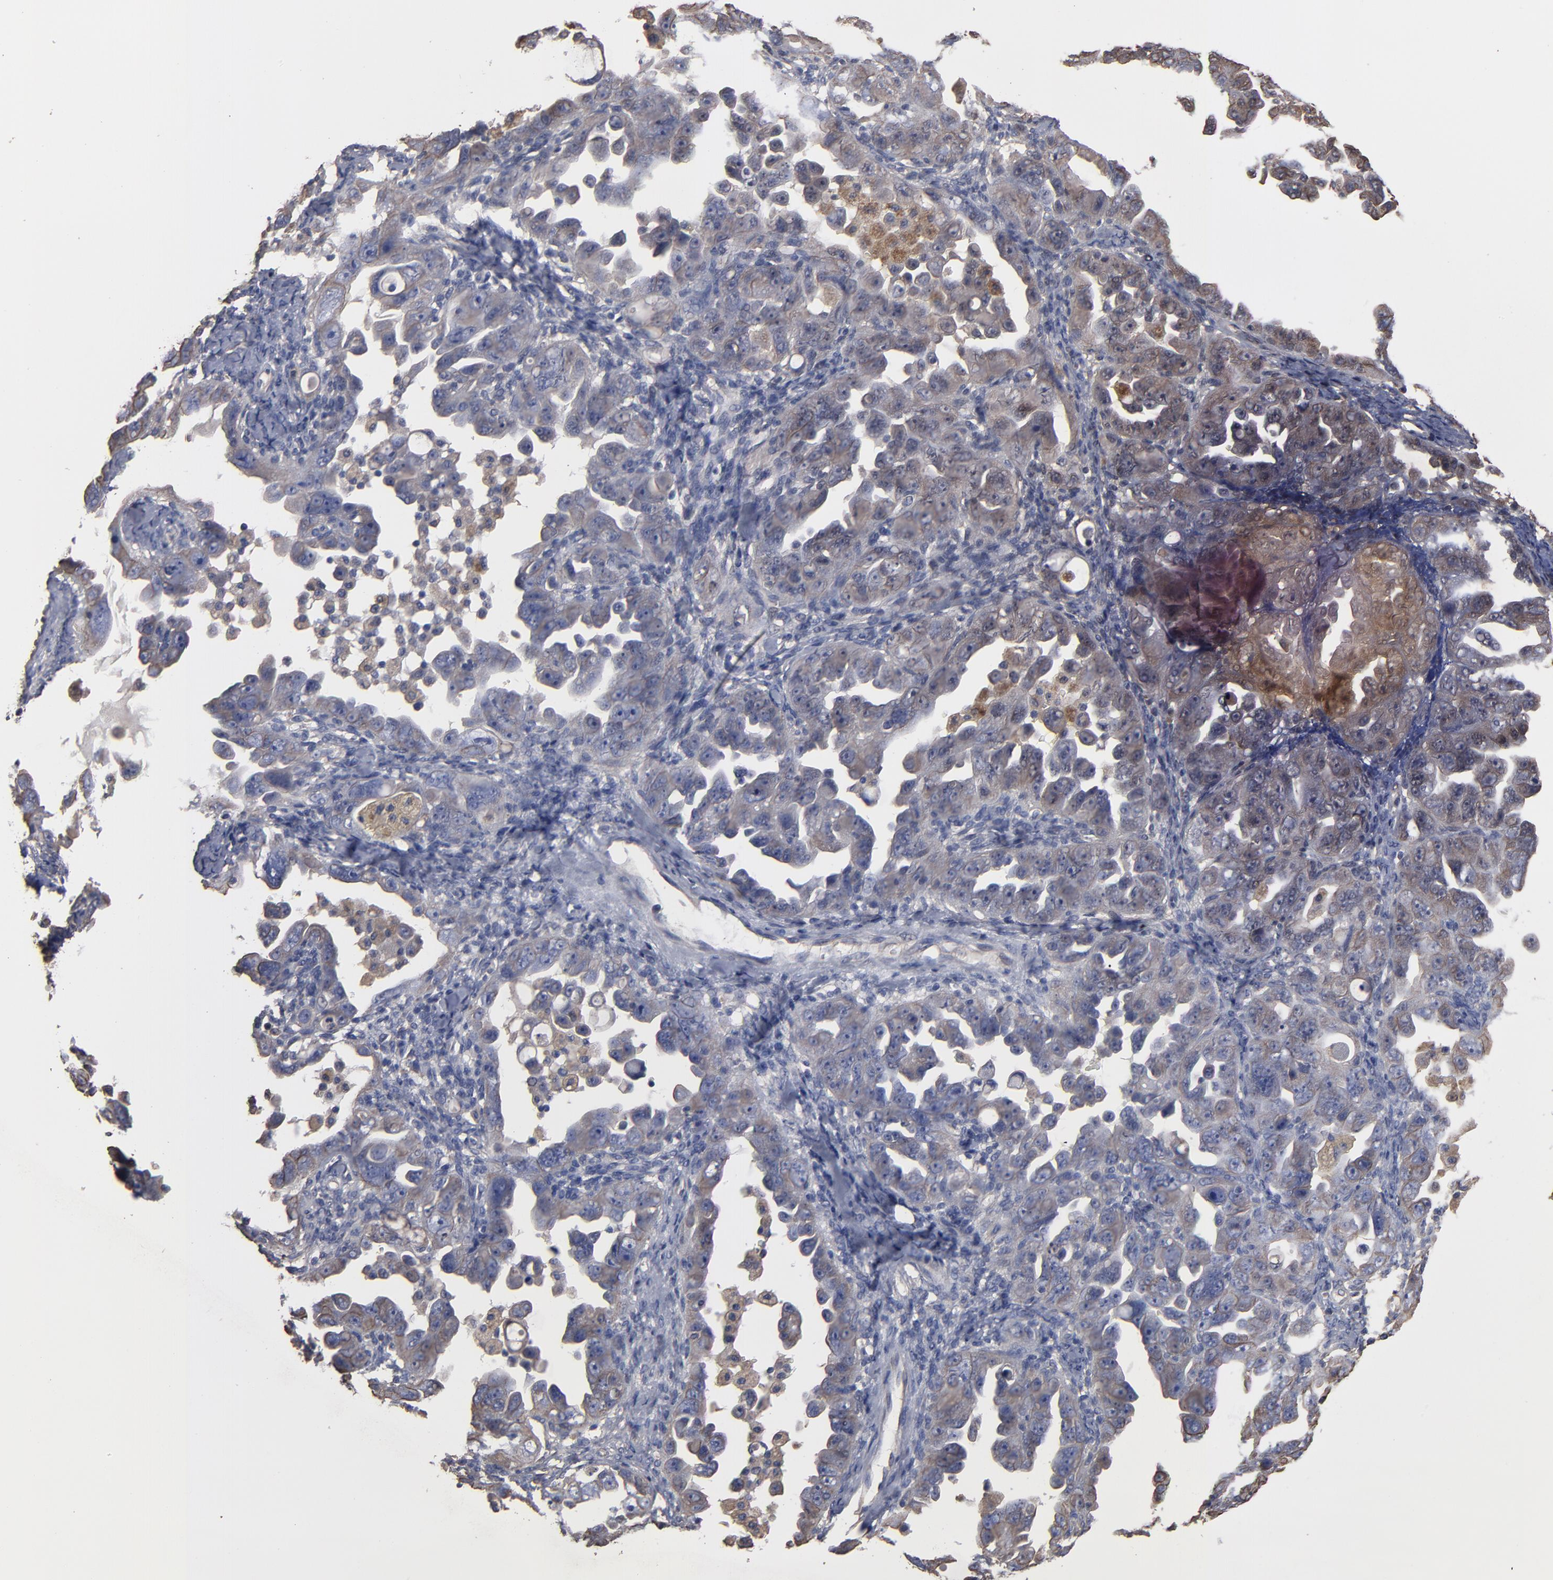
{"staining": {"intensity": "weak", "quantity": ">75%", "location": "cytoplasmic/membranous"}, "tissue": "ovarian cancer", "cell_type": "Tumor cells", "image_type": "cancer", "snomed": [{"axis": "morphology", "description": "Cystadenocarcinoma, serous, NOS"}, {"axis": "topography", "description": "Ovary"}], "caption": "Immunohistochemistry (IHC) (DAB) staining of human ovarian serous cystadenocarcinoma displays weak cytoplasmic/membranous protein staining in about >75% of tumor cells. The staining was performed using DAB, with brown indicating positive protein expression. Nuclei are stained blue with hematoxylin.", "gene": "DMD", "patient": {"sex": "female", "age": 66}}